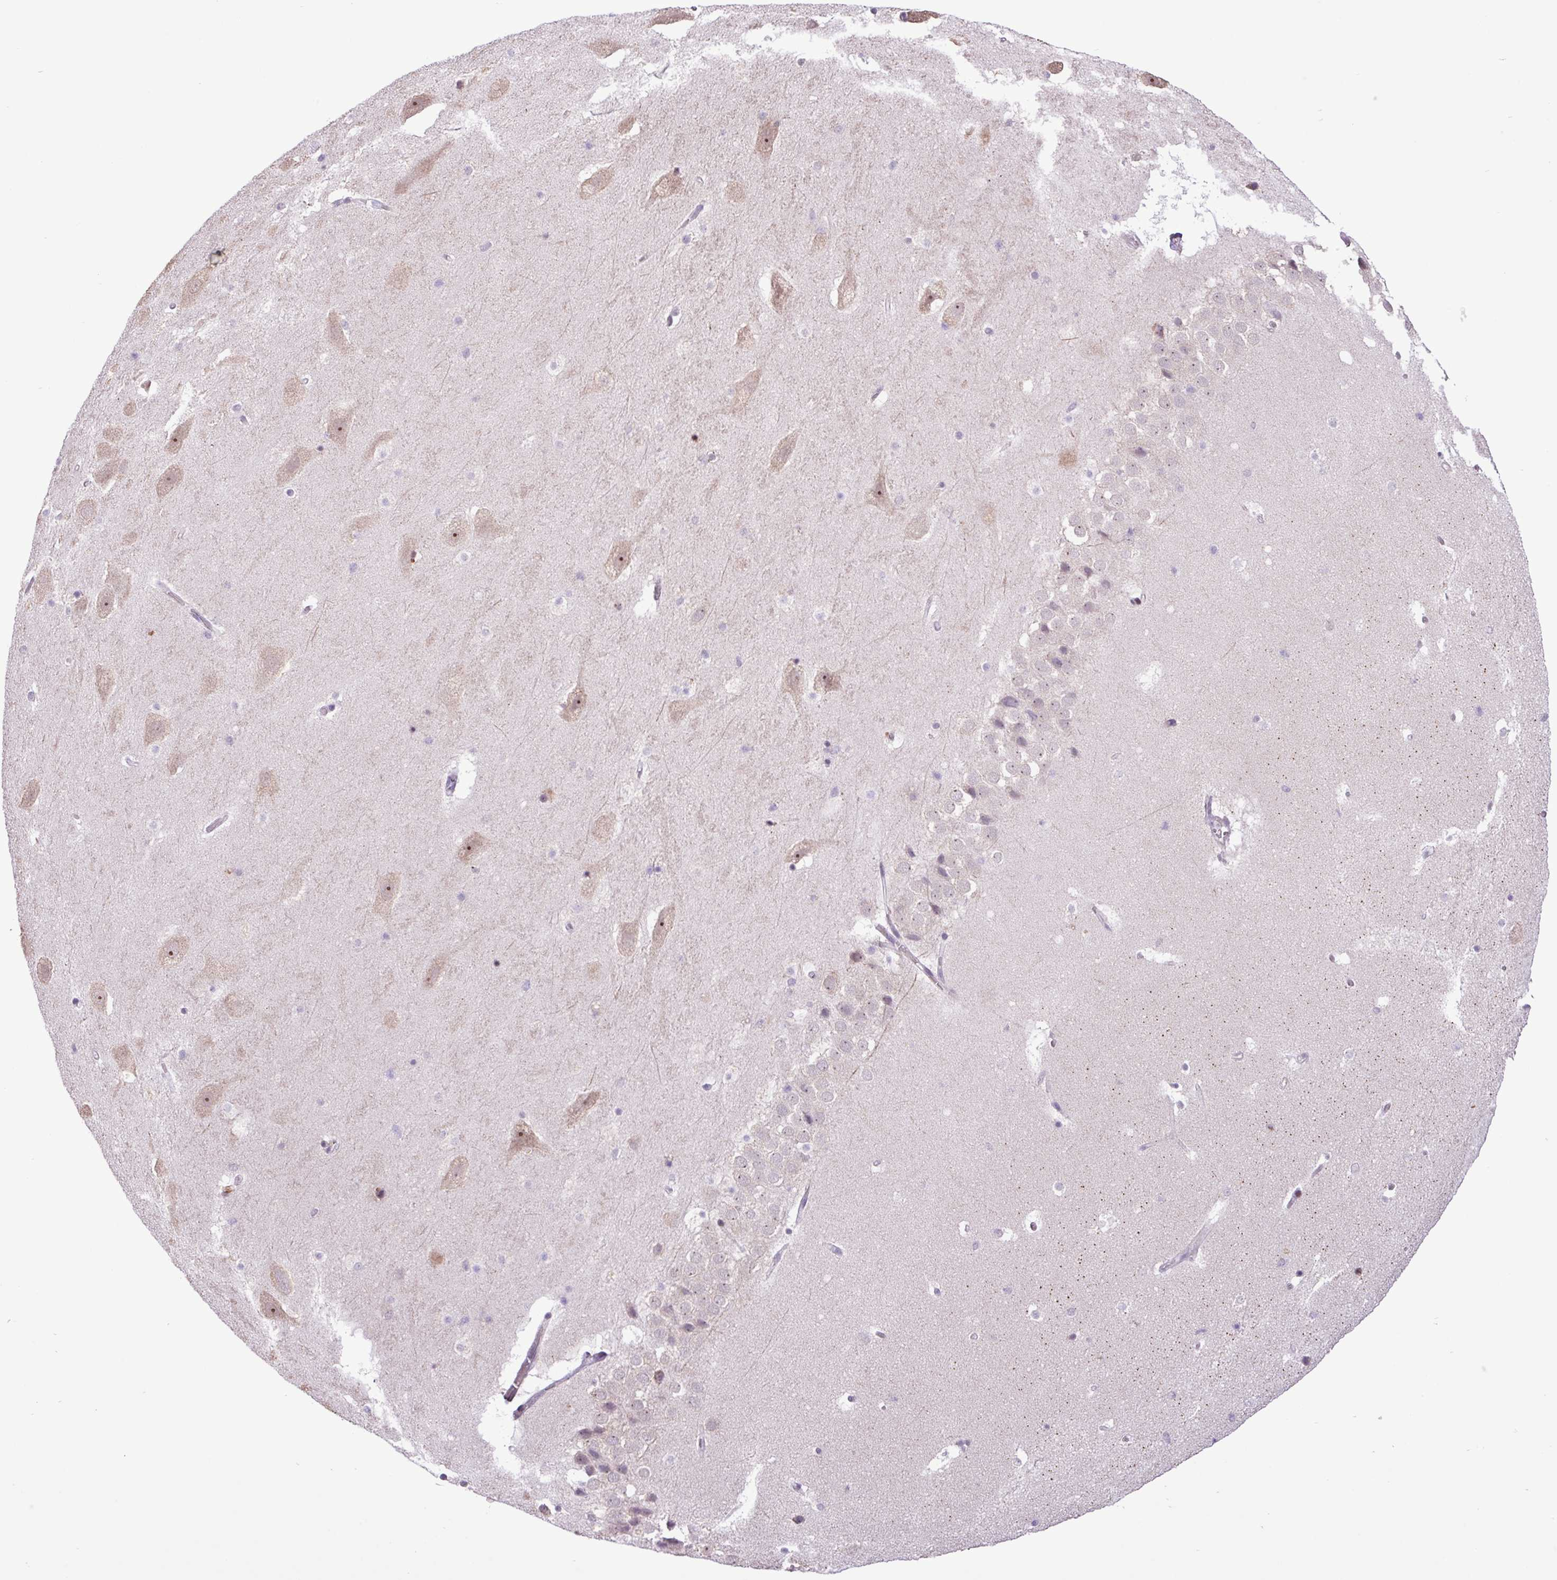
{"staining": {"intensity": "negative", "quantity": "none", "location": "none"}, "tissue": "hippocampus", "cell_type": "Glial cells", "image_type": "normal", "snomed": [{"axis": "morphology", "description": "Normal tissue, NOS"}, {"axis": "topography", "description": "Hippocampus"}], "caption": "A high-resolution image shows IHC staining of normal hippocampus, which demonstrates no significant expression in glial cells.", "gene": "ZNF354A", "patient": {"sex": "male", "age": 37}}